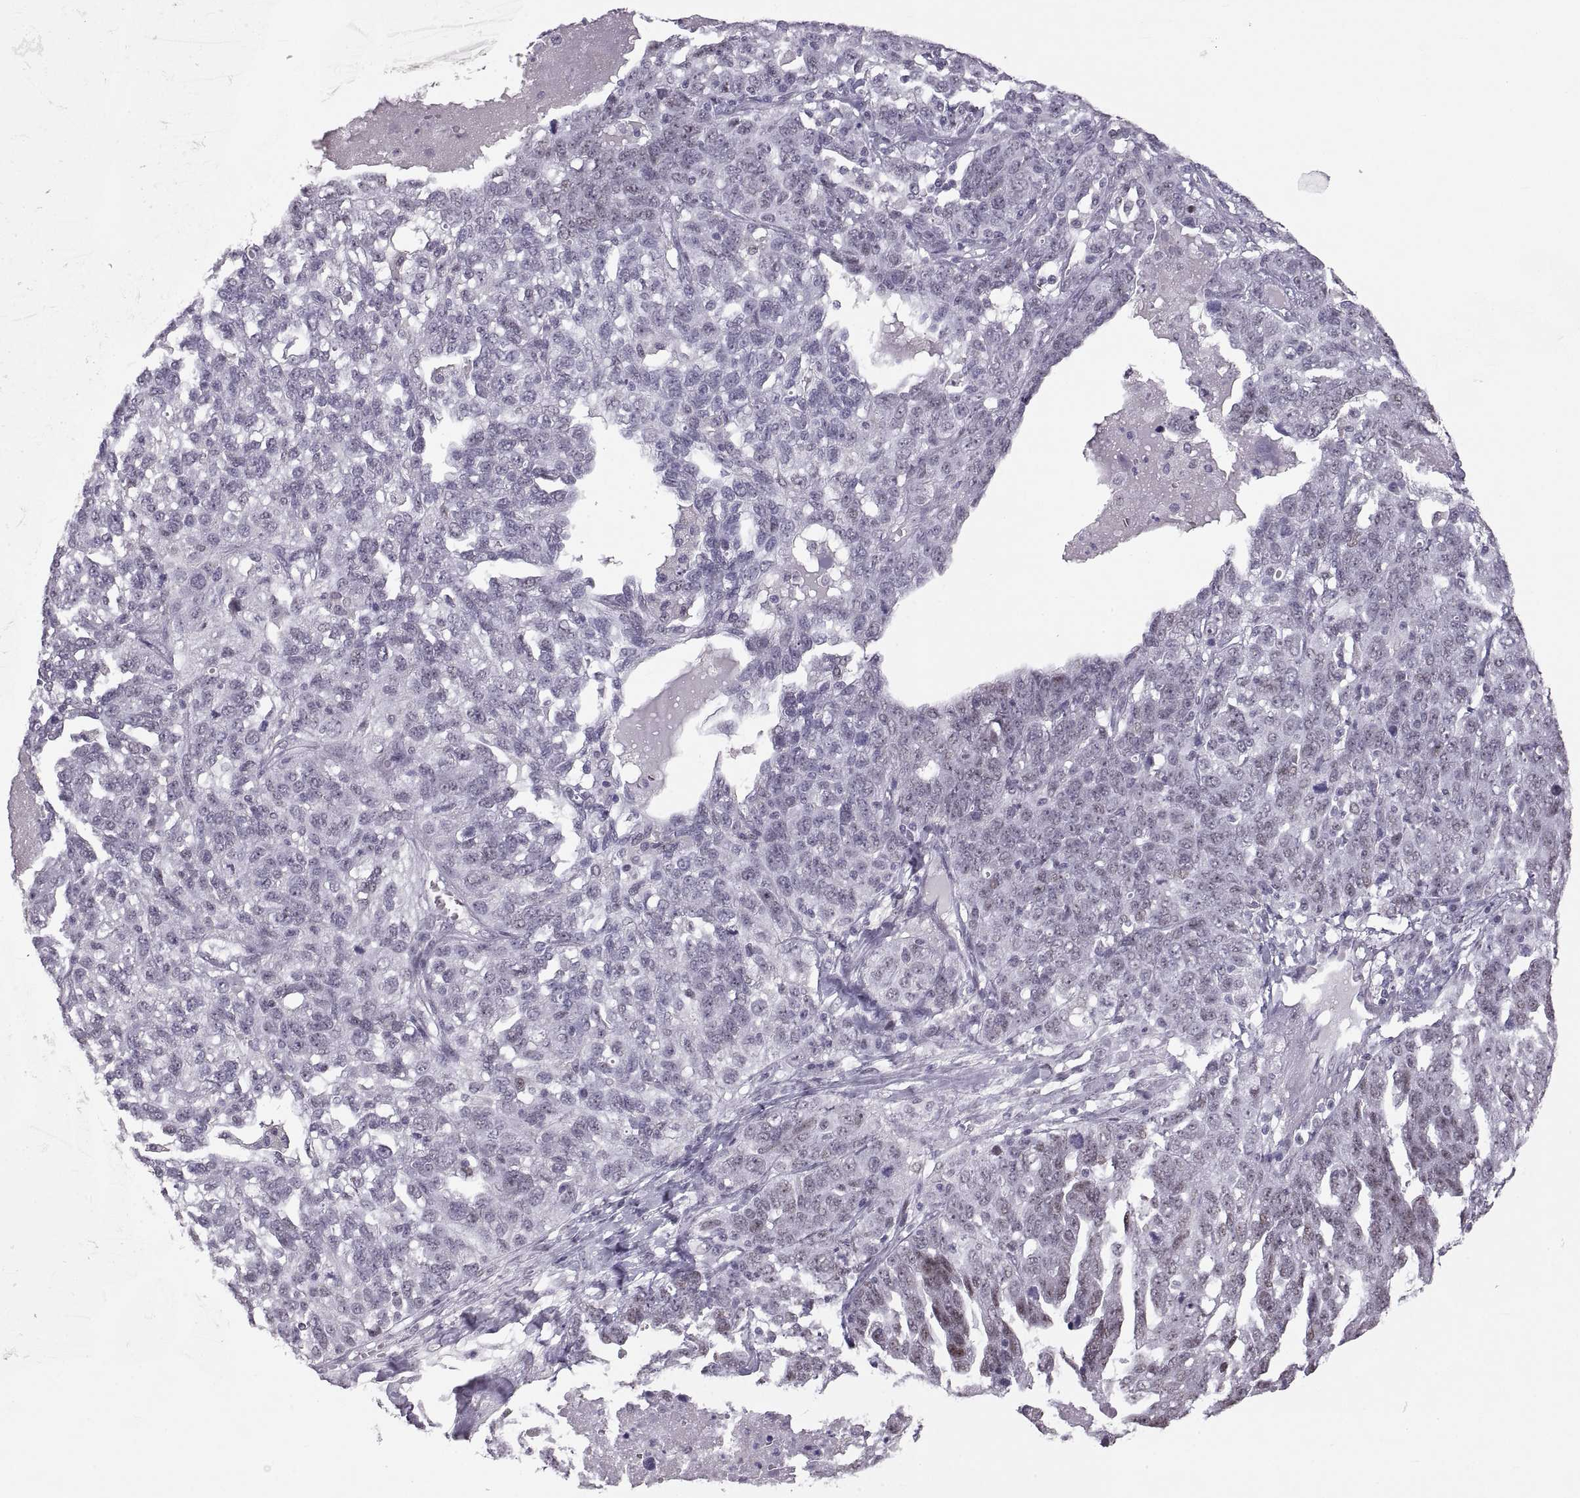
{"staining": {"intensity": "weak", "quantity": "<25%", "location": "nuclear"}, "tissue": "ovarian cancer", "cell_type": "Tumor cells", "image_type": "cancer", "snomed": [{"axis": "morphology", "description": "Cystadenocarcinoma, serous, NOS"}, {"axis": "topography", "description": "Ovary"}], "caption": "The IHC photomicrograph has no significant staining in tumor cells of serous cystadenocarcinoma (ovarian) tissue.", "gene": "NANOS3", "patient": {"sex": "female", "age": 71}}